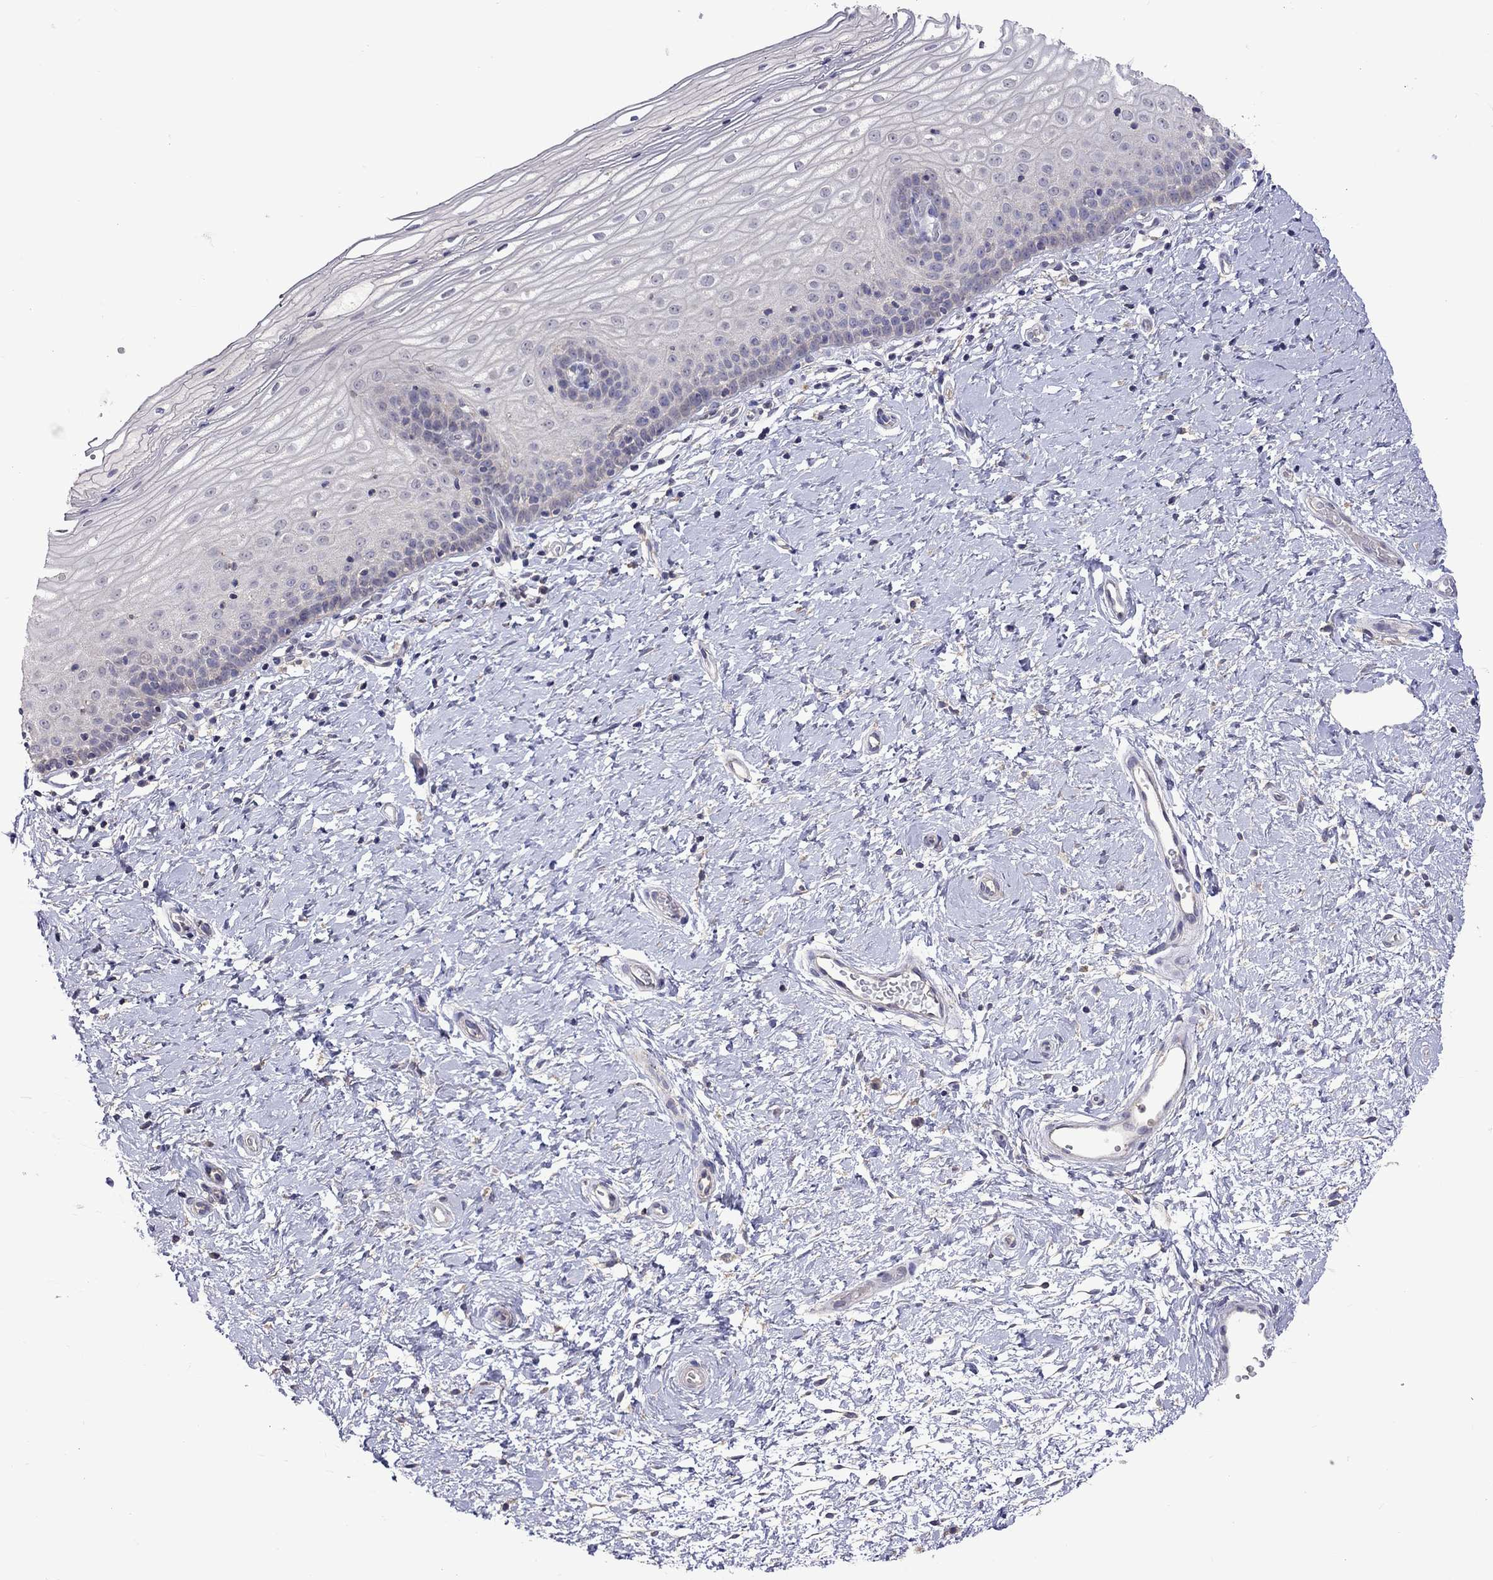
{"staining": {"intensity": "weak", "quantity": "25%-75%", "location": "cytoplasmic/membranous"}, "tissue": "cervix", "cell_type": "Glandular cells", "image_type": "normal", "snomed": [{"axis": "morphology", "description": "Normal tissue, NOS"}, {"axis": "topography", "description": "Cervix"}], "caption": "About 25%-75% of glandular cells in unremarkable human cervix reveal weak cytoplasmic/membranous protein positivity as visualized by brown immunohistochemical staining.", "gene": "RTP5", "patient": {"sex": "female", "age": 37}}